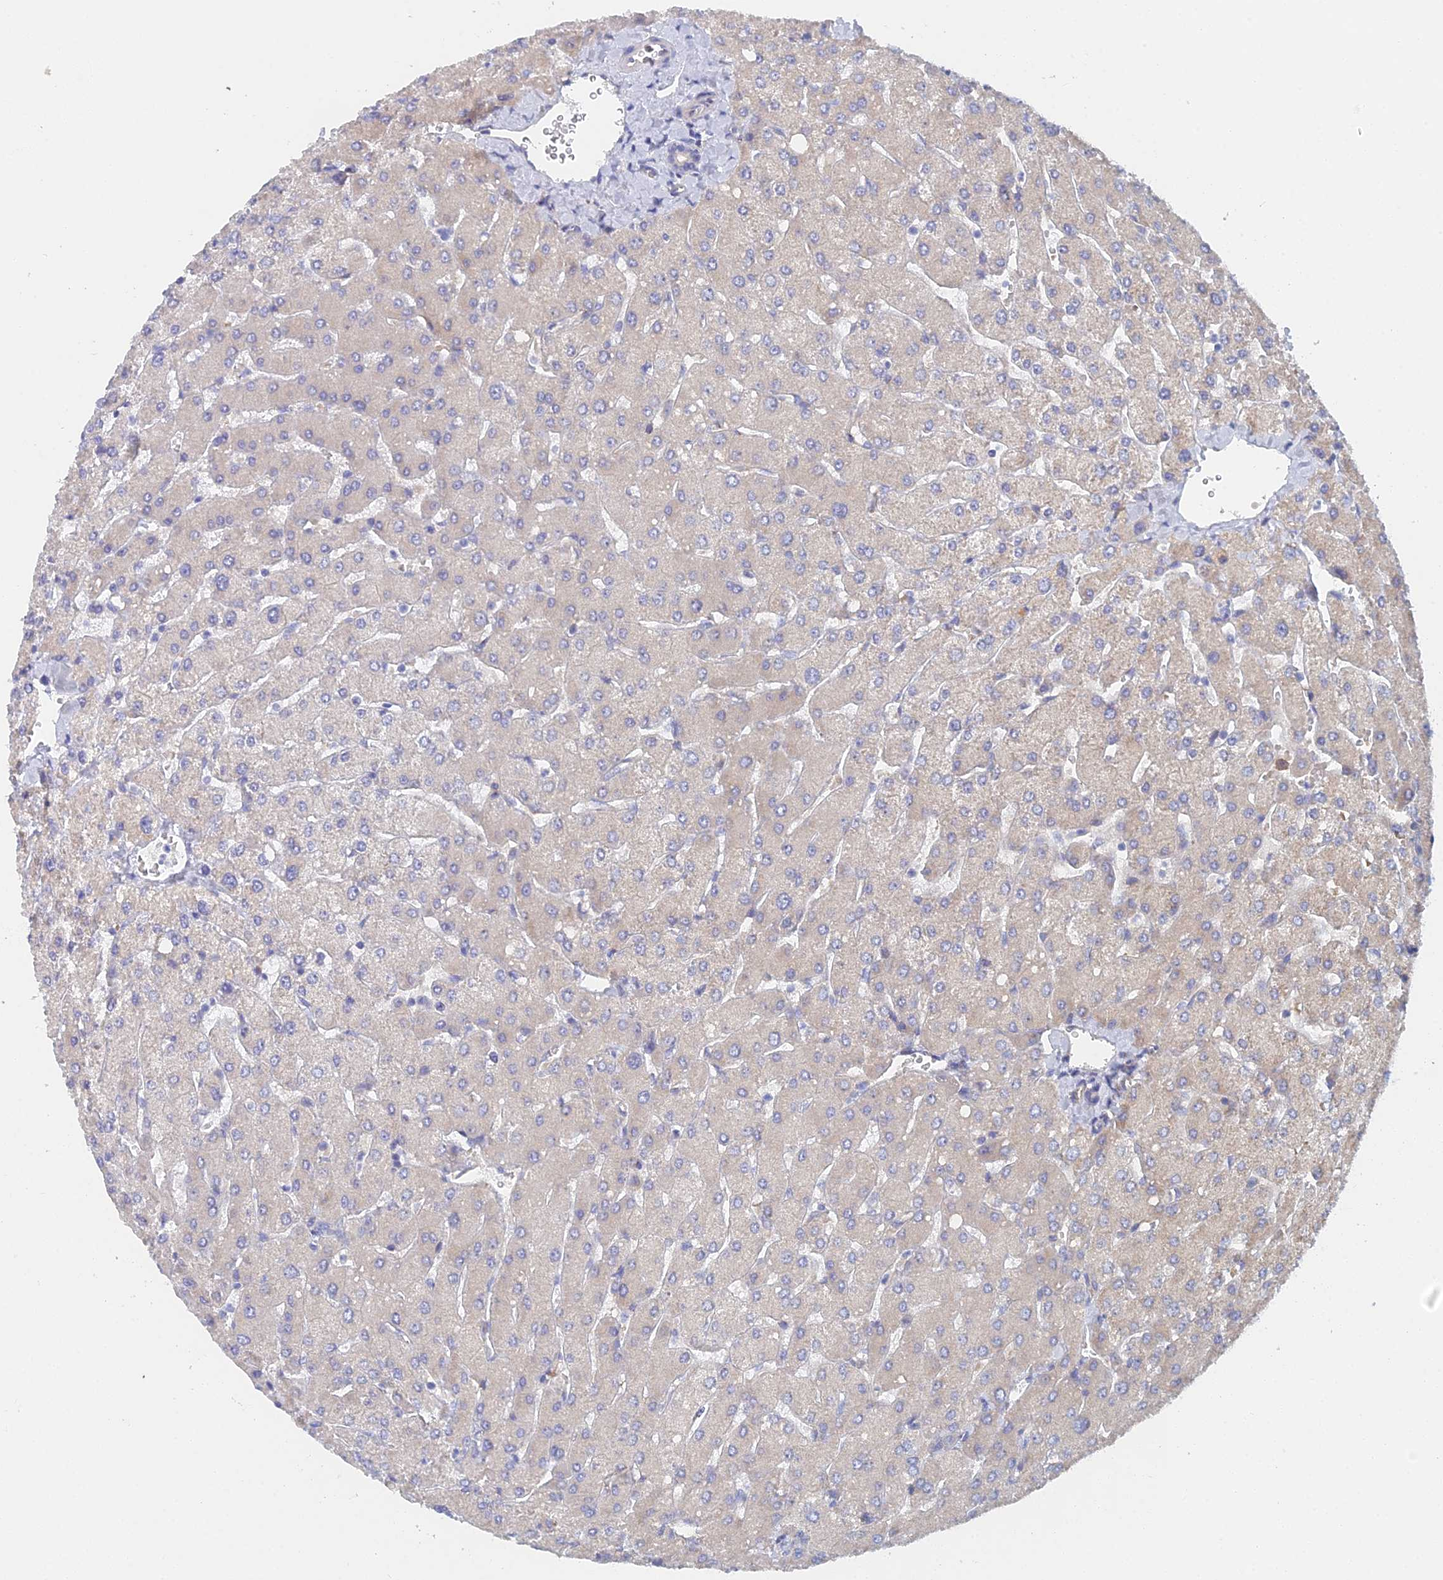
{"staining": {"intensity": "negative", "quantity": "none", "location": "none"}, "tissue": "liver", "cell_type": "Cholangiocytes", "image_type": "normal", "snomed": [{"axis": "morphology", "description": "Normal tissue, NOS"}, {"axis": "topography", "description": "Liver"}], "caption": "IHC micrograph of unremarkable liver: human liver stained with DAB shows no significant protein positivity in cholangiocytes.", "gene": "ELOF1", "patient": {"sex": "male", "age": 55}}